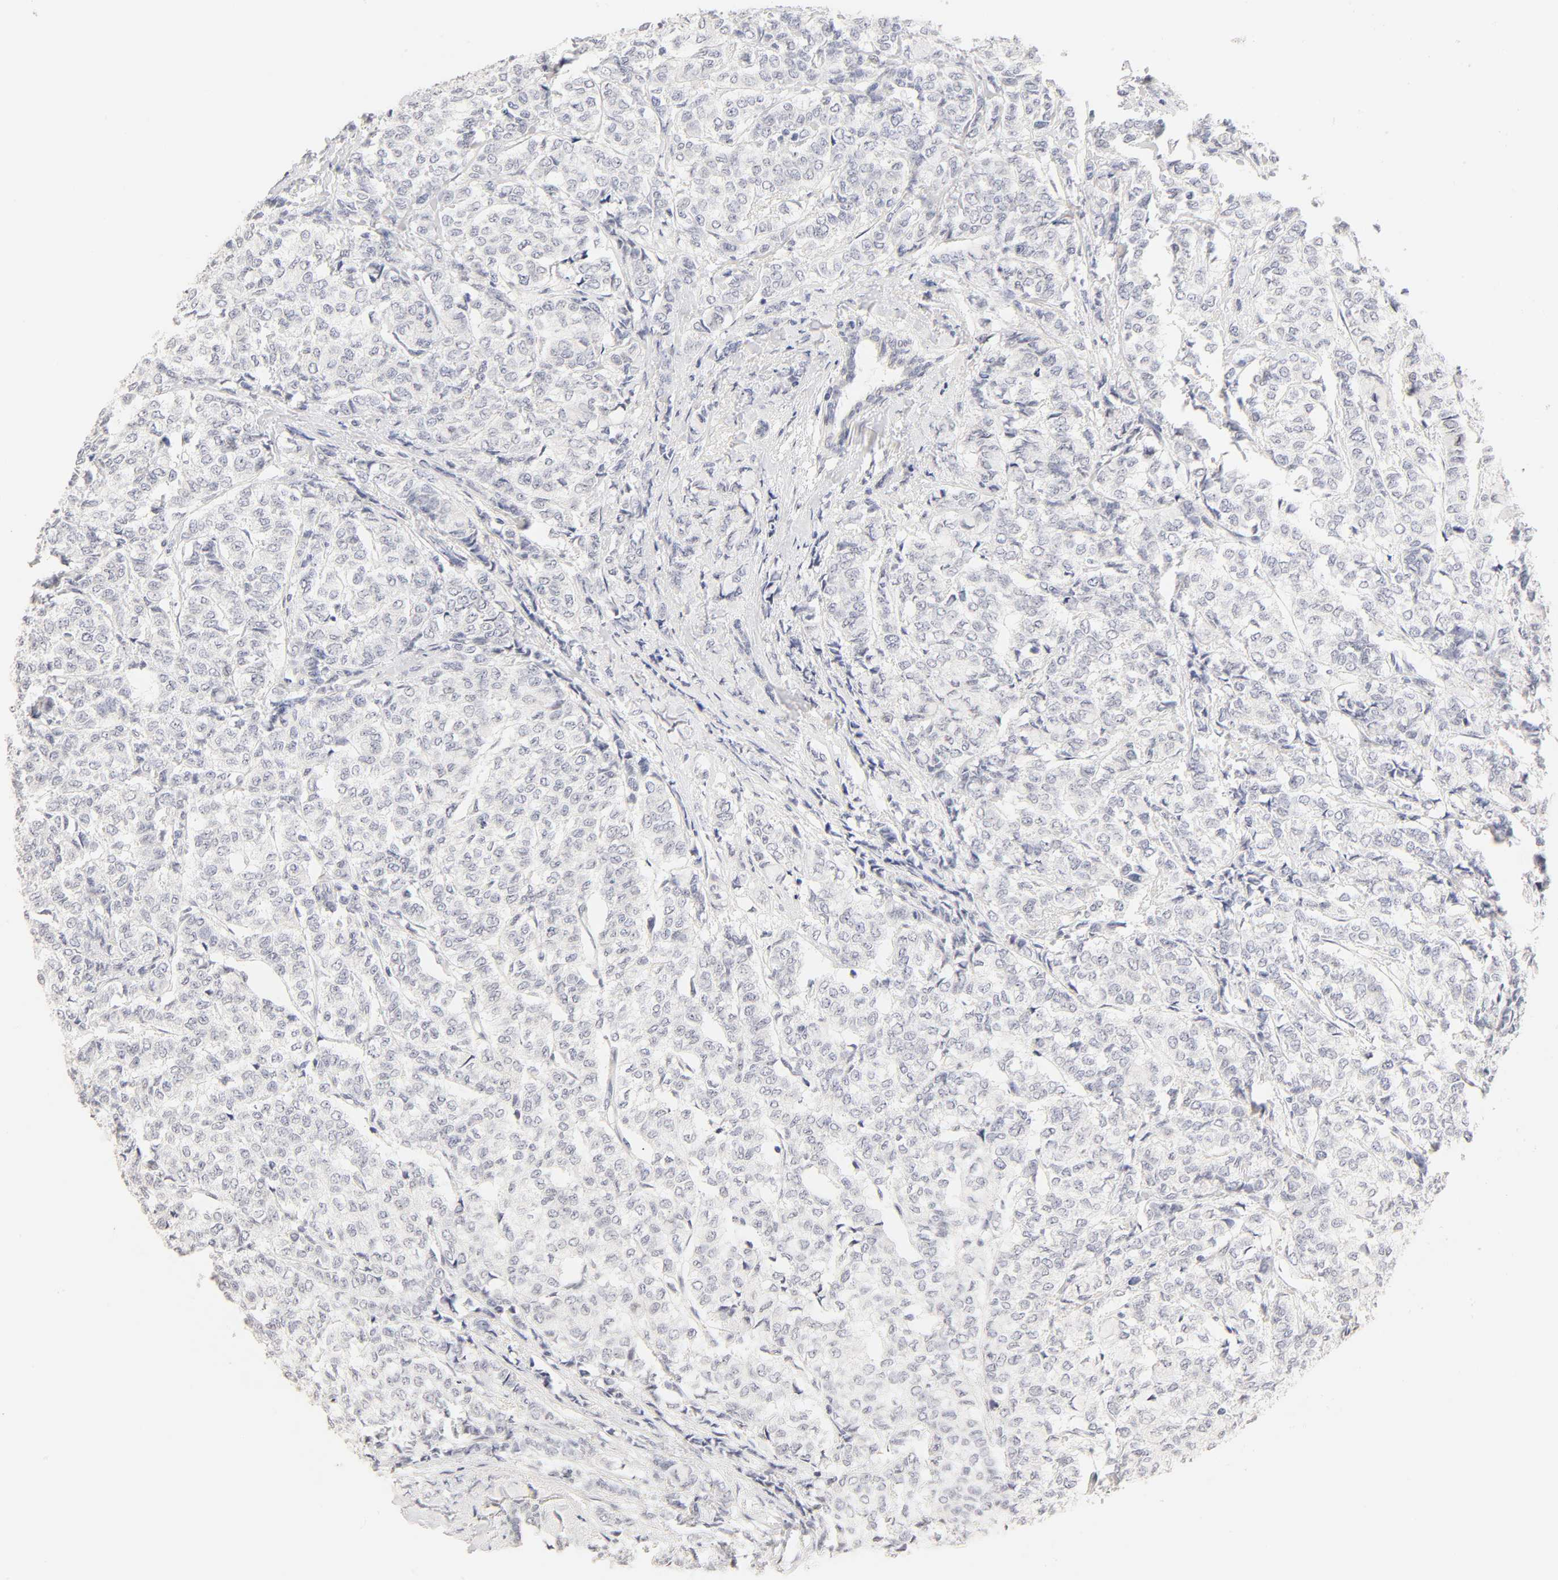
{"staining": {"intensity": "negative", "quantity": "none", "location": "none"}, "tissue": "breast cancer", "cell_type": "Tumor cells", "image_type": "cancer", "snomed": [{"axis": "morphology", "description": "Lobular carcinoma"}, {"axis": "topography", "description": "Breast"}], "caption": "IHC histopathology image of human breast cancer (lobular carcinoma) stained for a protein (brown), which shows no positivity in tumor cells.", "gene": "MNAT1", "patient": {"sex": "female", "age": 60}}